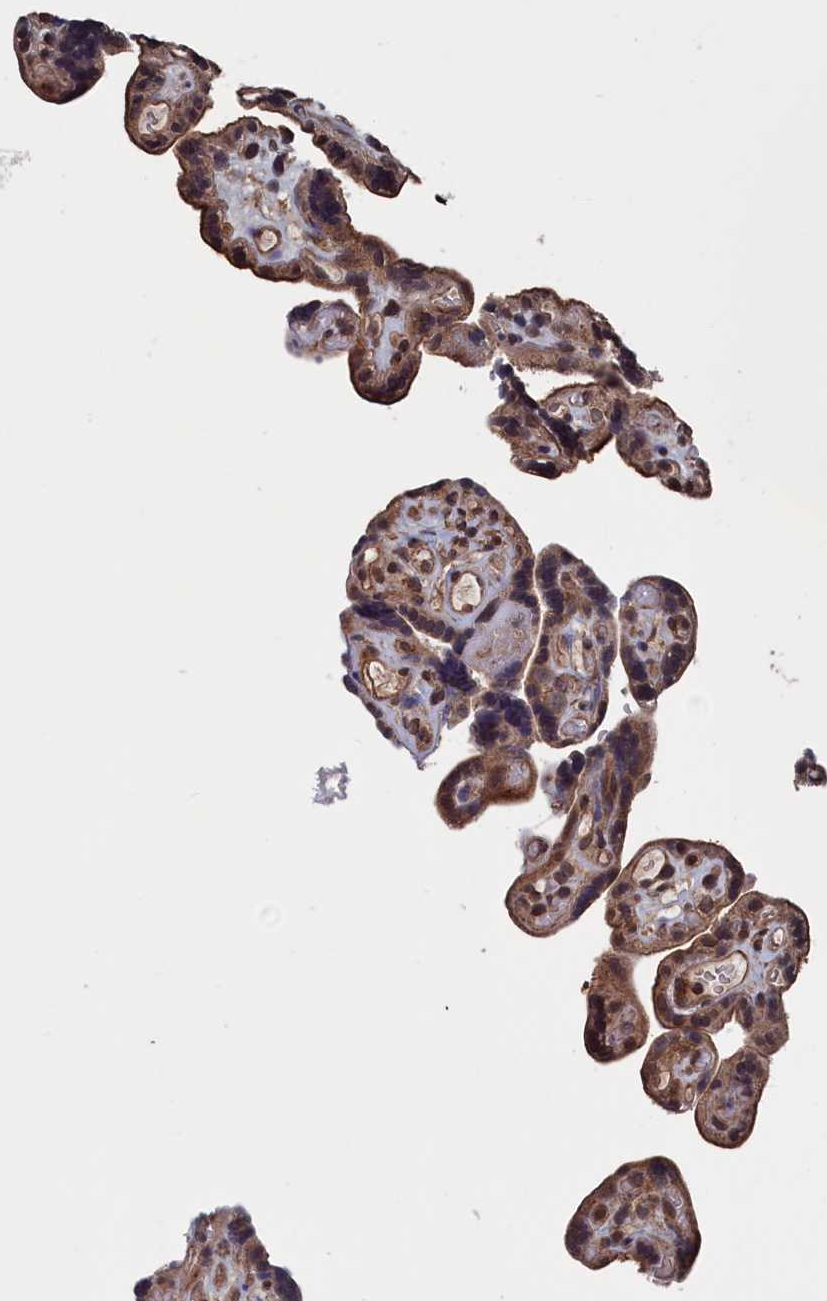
{"staining": {"intensity": "strong", "quantity": ">75%", "location": "cytoplasmic/membranous,nuclear"}, "tissue": "placenta", "cell_type": "Decidual cells", "image_type": "normal", "snomed": [{"axis": "morphology", "description": "Normal tissue, NOS"}, {"axis": "topography", "description": "Placenta"}], "caption": "Immunohistochemical staining of benign human placenta exhibits >75% levels of strong cytoplasmic/membranous,nuclear protein staining in about >75% of decidual cells. (brown staining indicates protein expression, while blue staining denotes nuclei).", "gene": "PDE12", "patient": {"sex": "female", "age": 30}}